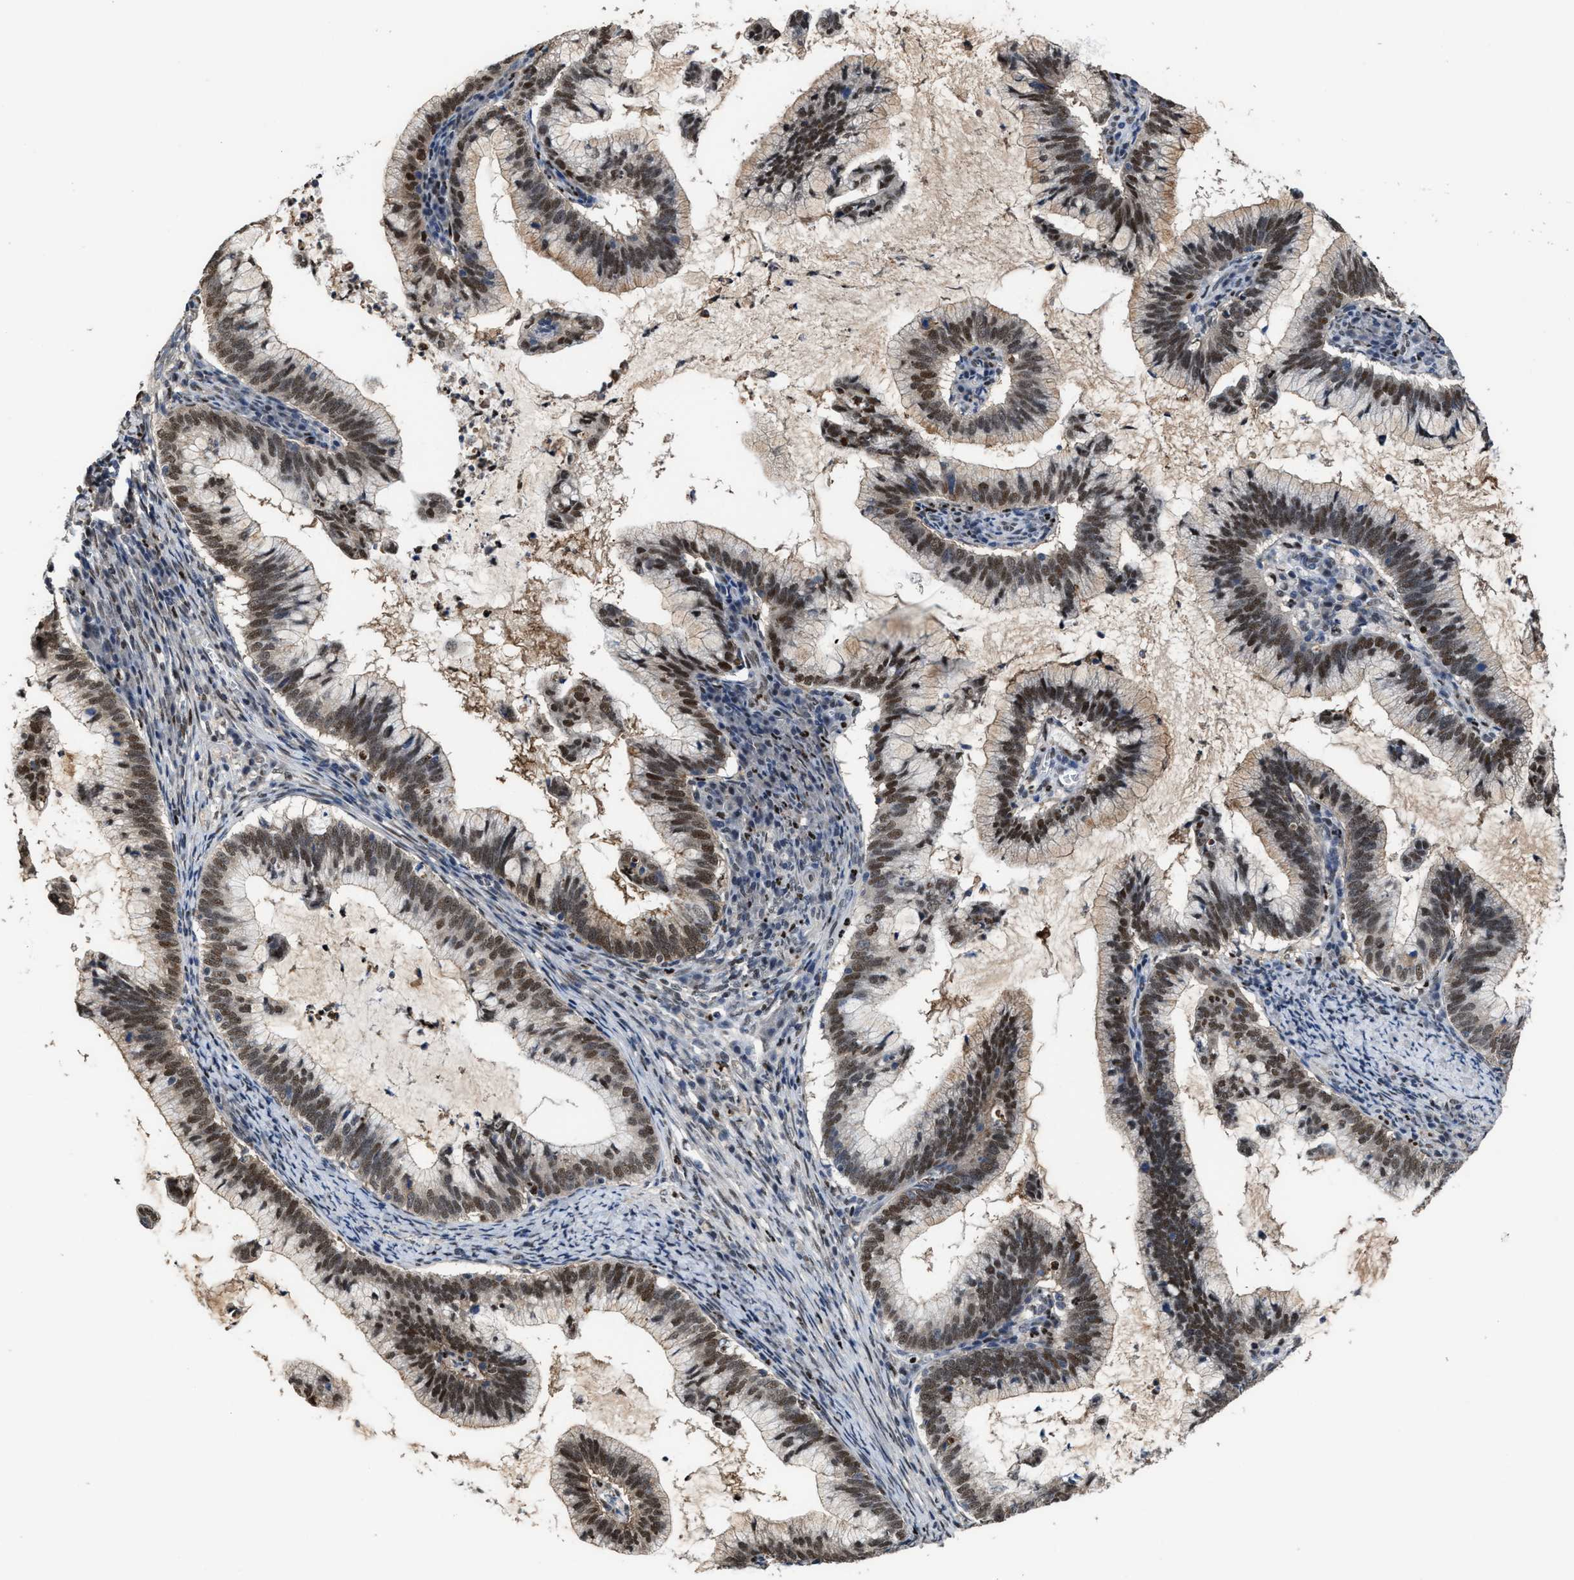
{"staining": {"intensity": "moderate", "quantity": ">75%", "location": "nuclear"}, "tissue": "cervical cancer", "cell_type": "Tumor cells", "image_type": "cancer", "snomed": [{"axis": "morphology", "description": "Adenocarcinoma, NOS"}, {"axis": "topography", "description": "Cervix"}], "caption": "Cervical cancer (adenocarcinoma) stained with DAB IHC reveals medium levels of moderate nuclear expression in about >75% of tumor cells.", "gene": "ZNF20", "patient": {"sex": "female", "age": 36}}